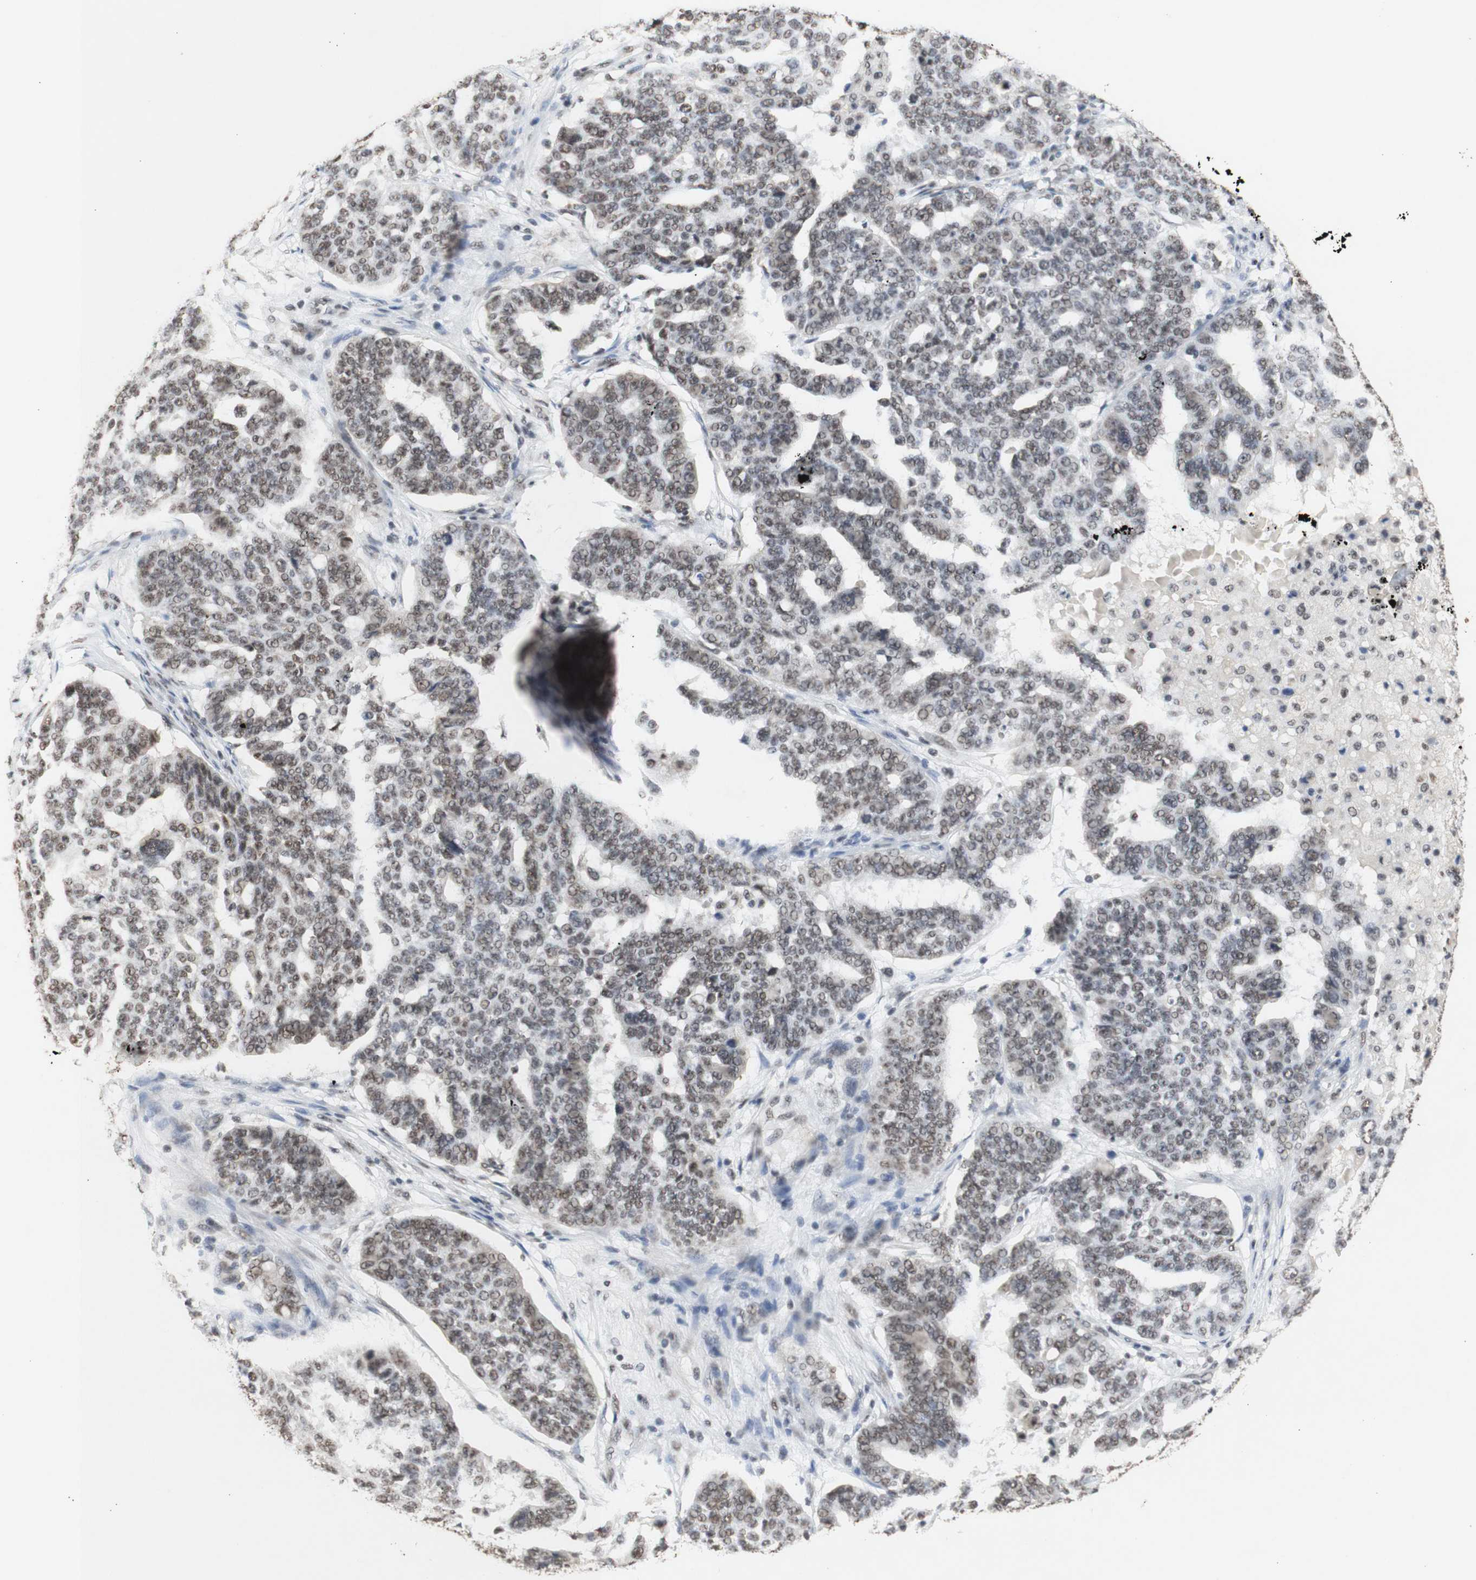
{"staining": {"intensity": "weak", "quantity": ">75%", "location": "nuclear"}, "tissue": "ovarian cancer", "cell_type": "Tumor cells", "image_type": "cancer", "snomed": [{"axis": "morphology", "description": "Cystadenocarcinoma, serous, NOS"}, {"axis": "topography", "description": "Ovary"}], "caption": "A low amount of weak nuclear expression is seen in approximately >75% of tumor cells in ovarian cancer (serous cystadenocarcinoma) tissue.", "gene": "SNRPB", "patient": {"sex": "female", "age": 59}}